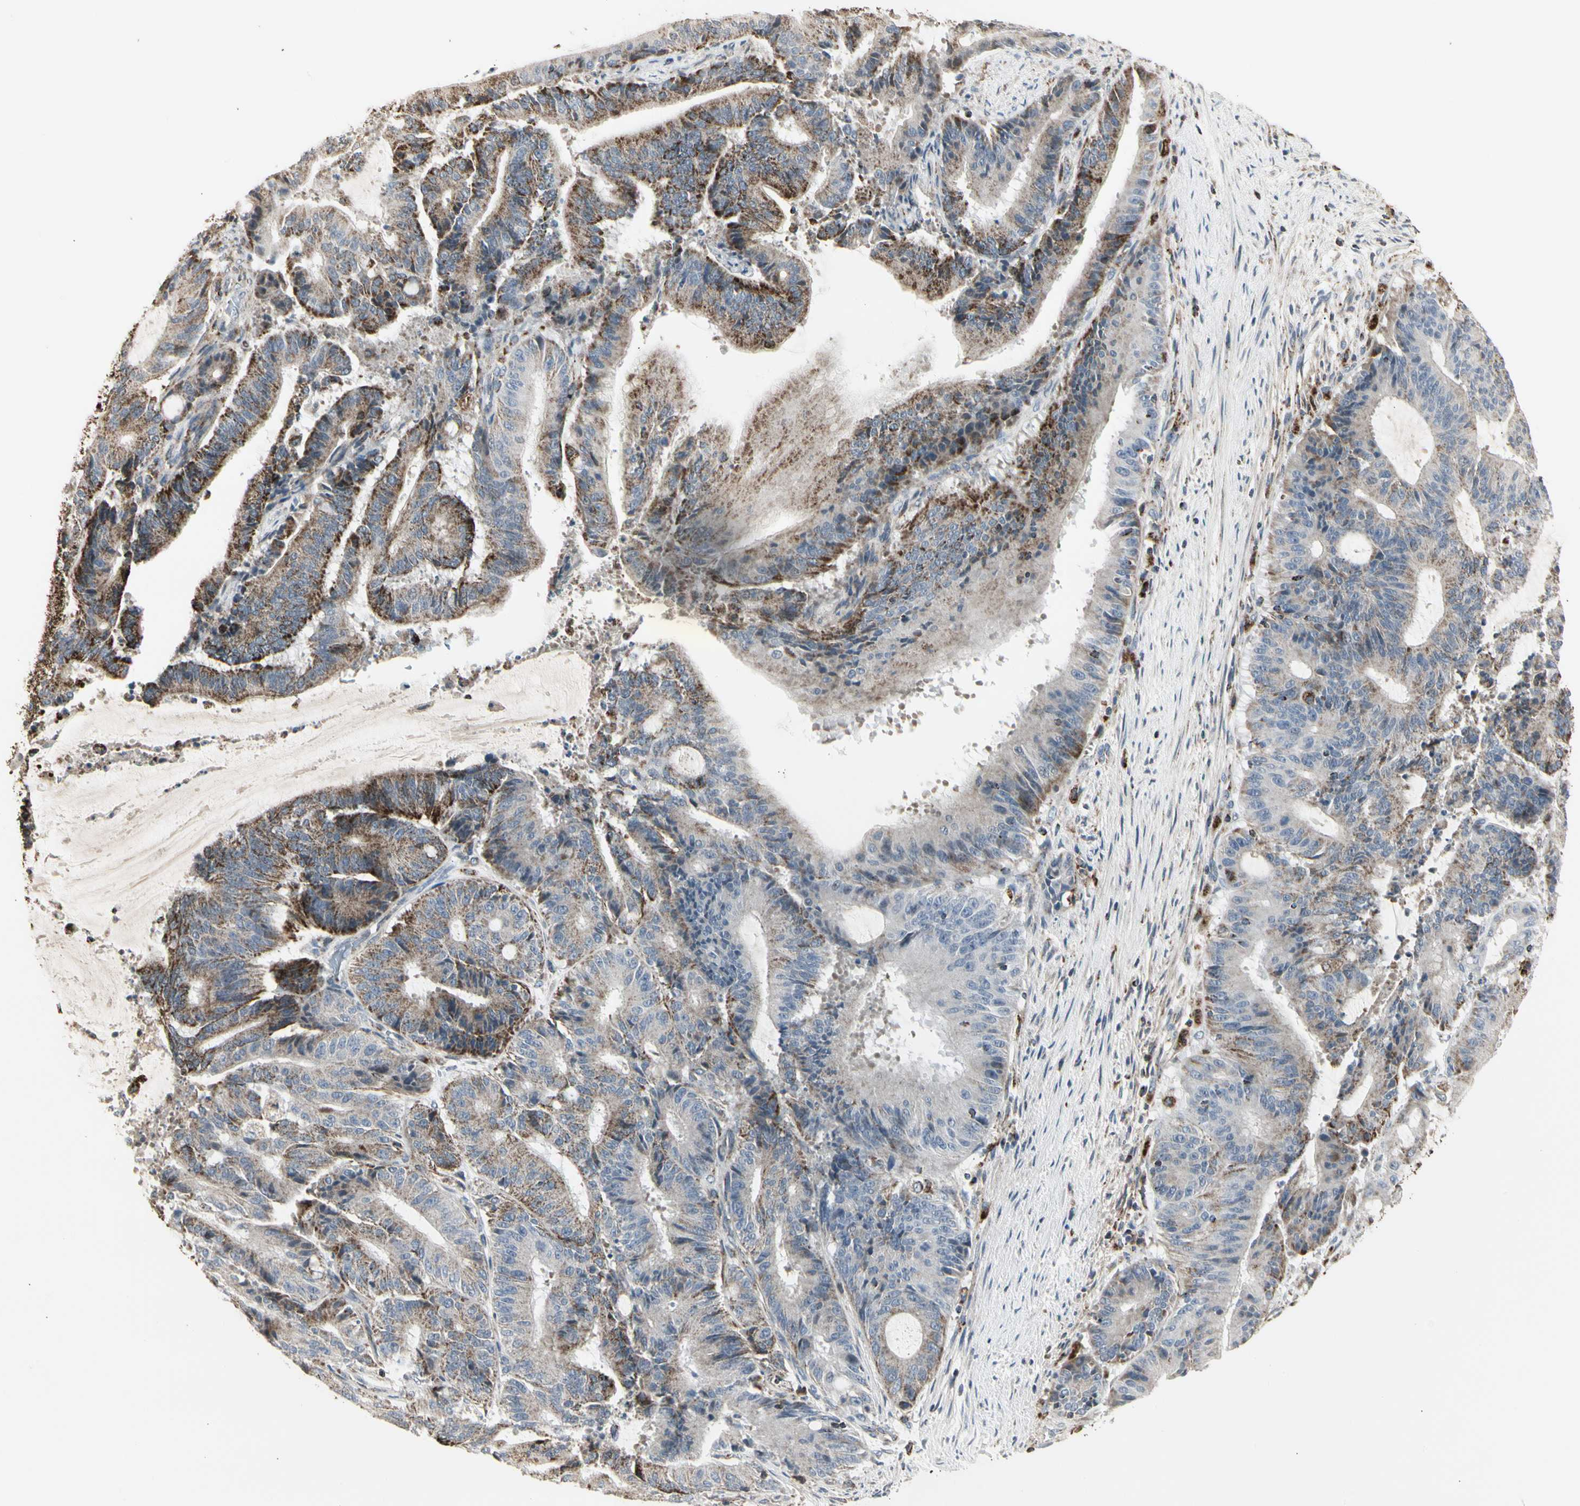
{"staining": {"intensity": "moderate", "quantity": "25%-75%", "location": "cytoplasmic/membranous"}, "tissue": "liver cancer", "cell_type": "Tumor cells", "image_type": "cancer", "snomed": [{"axis": "morphology", "description": "Cholangiocarcinoma"}, {"axis": "topography", "description": "Liver"}], "caption": "Liver cancer (cholangiocarcinoma) was stained to show a protein in brown. There is medium levels of moderate cytoplasmic/membranous positivity in about 25%-75% of tumor cells.", "gene": "TMEM176A", "patient": {"sex": "female", "age": 73}}